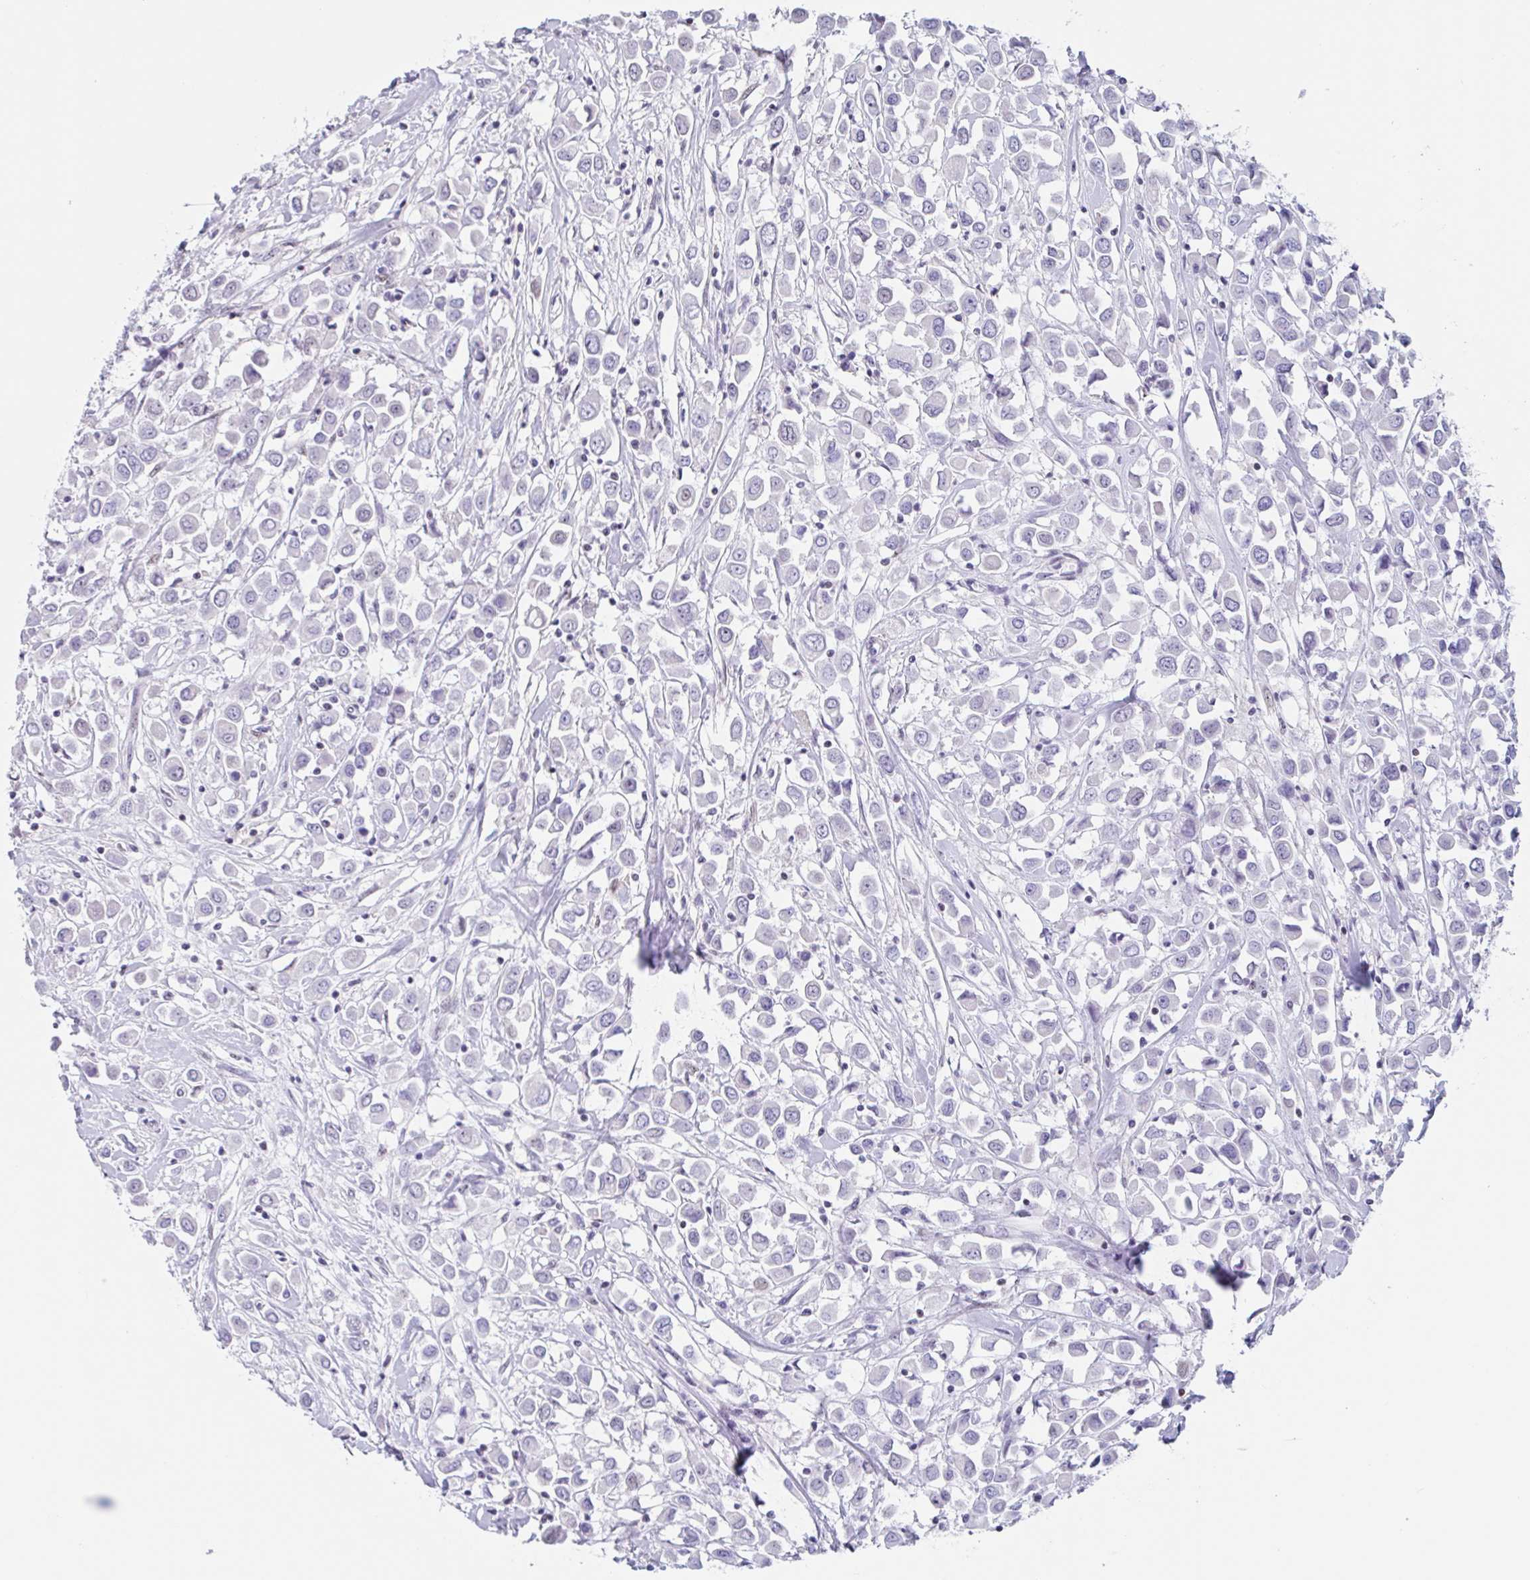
{"staining": {"intensity": "negative", "quantity": "none", "location": "none"}, "tissue": "breast cancer", "cell_type": "Tumor cells", "image_type": "cancer", "snomed": [{"axis": "morphology", "description": "Duct carcinoma"}, {"axis": "topography", "description": "Breast"}], "caption": "Immunohistochemistry micrograph of neoplastic tissue: breast cancer stained with DAB exhibits no significant protein expression in tumor cells.", "gene": "LENG9", "patient": {"sex": "female", "age": 61}}